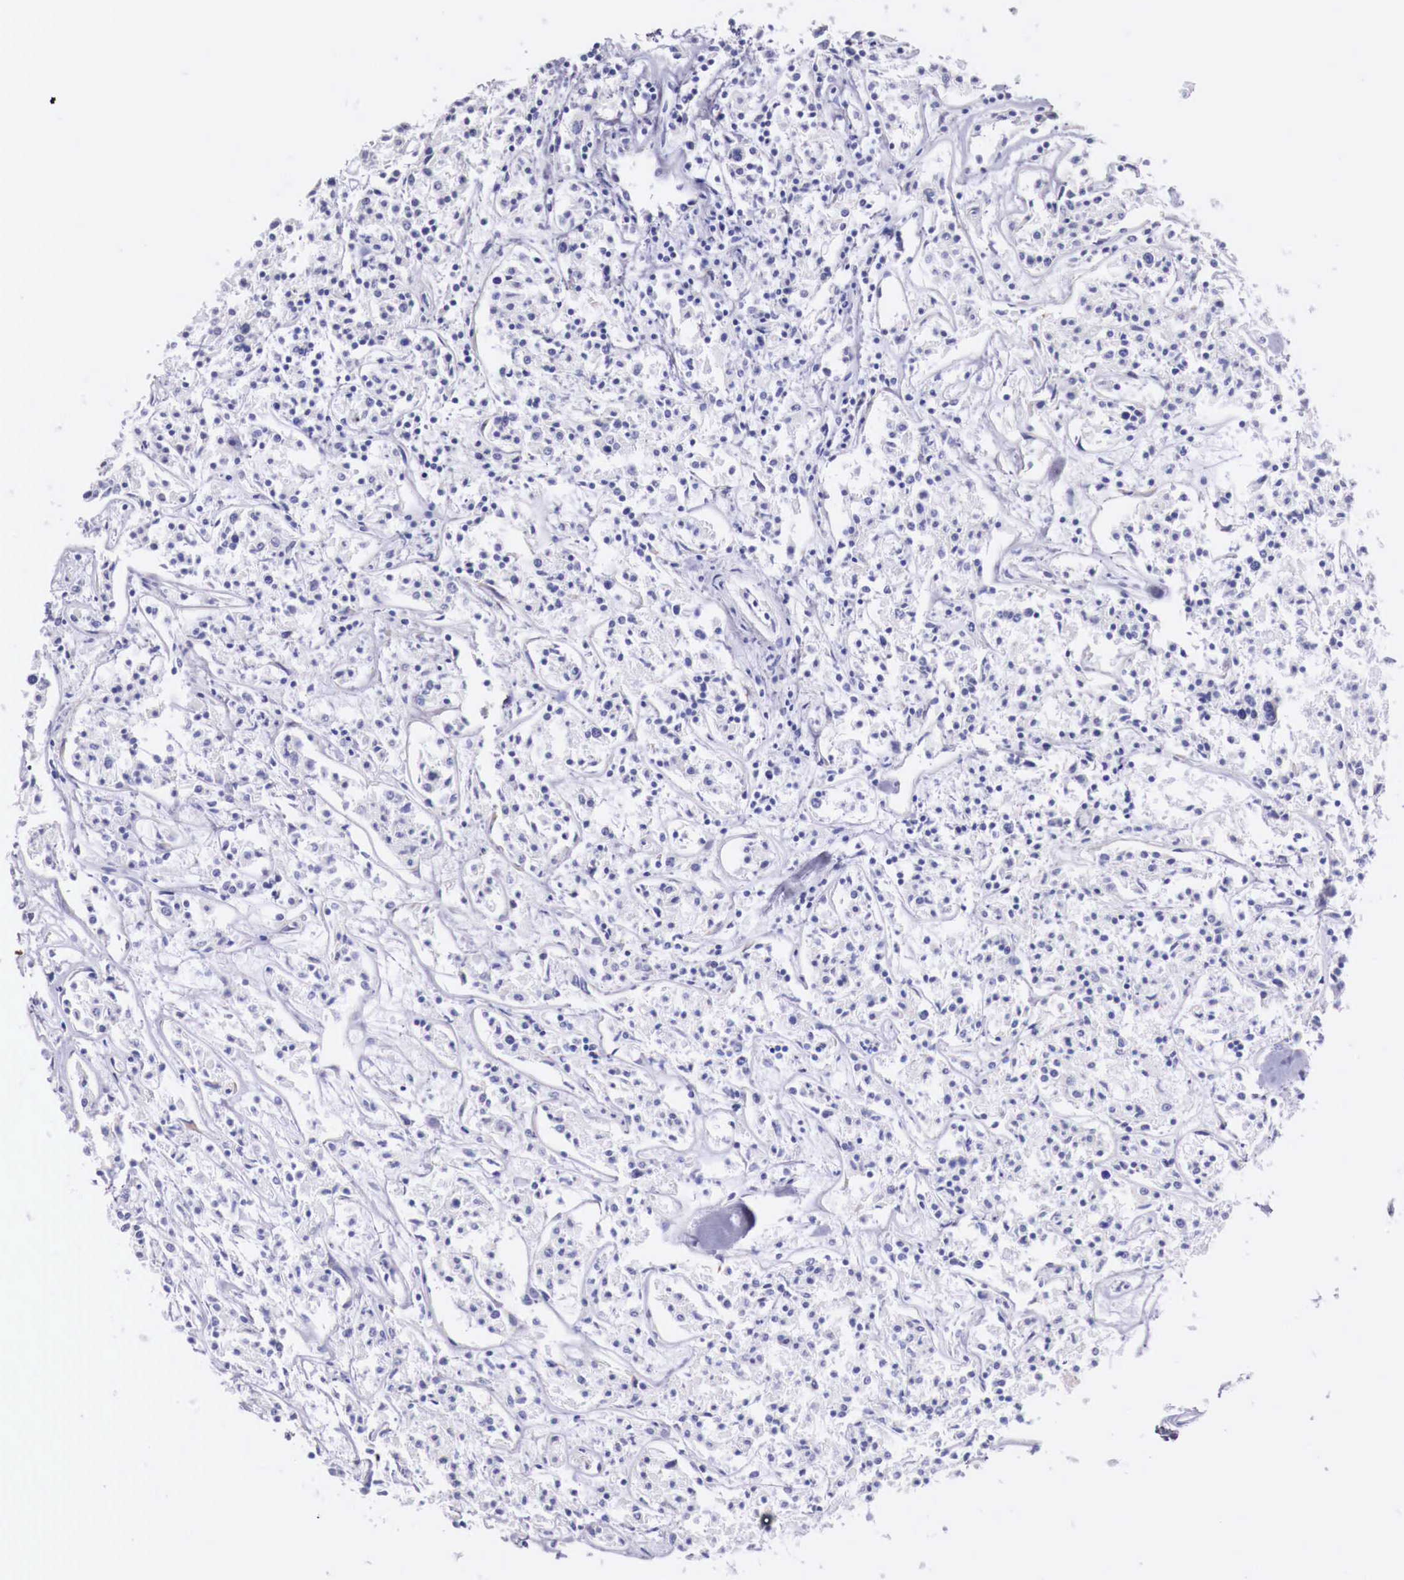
{"staining": {"intensity": "negative", "quantity": "none", "location": "none"}, "tissue": "lymphoma", "cell_type": "Tumor cells", "image_type": "cancer", "snomed": [{"axis": "morphology", "description": "Malignant lymphoma, non-Hodgkin's type, Low grade"}, {"axis": "topography", "description": "Small intestine"}], "caption": "Human low-grade malignant lymphoma, non-Hodgkin's type stained for a protein using IHC reveals no positivity in tumor cells.", "gene": "NREP", "patient": {"sex": "female", "age": 59}}